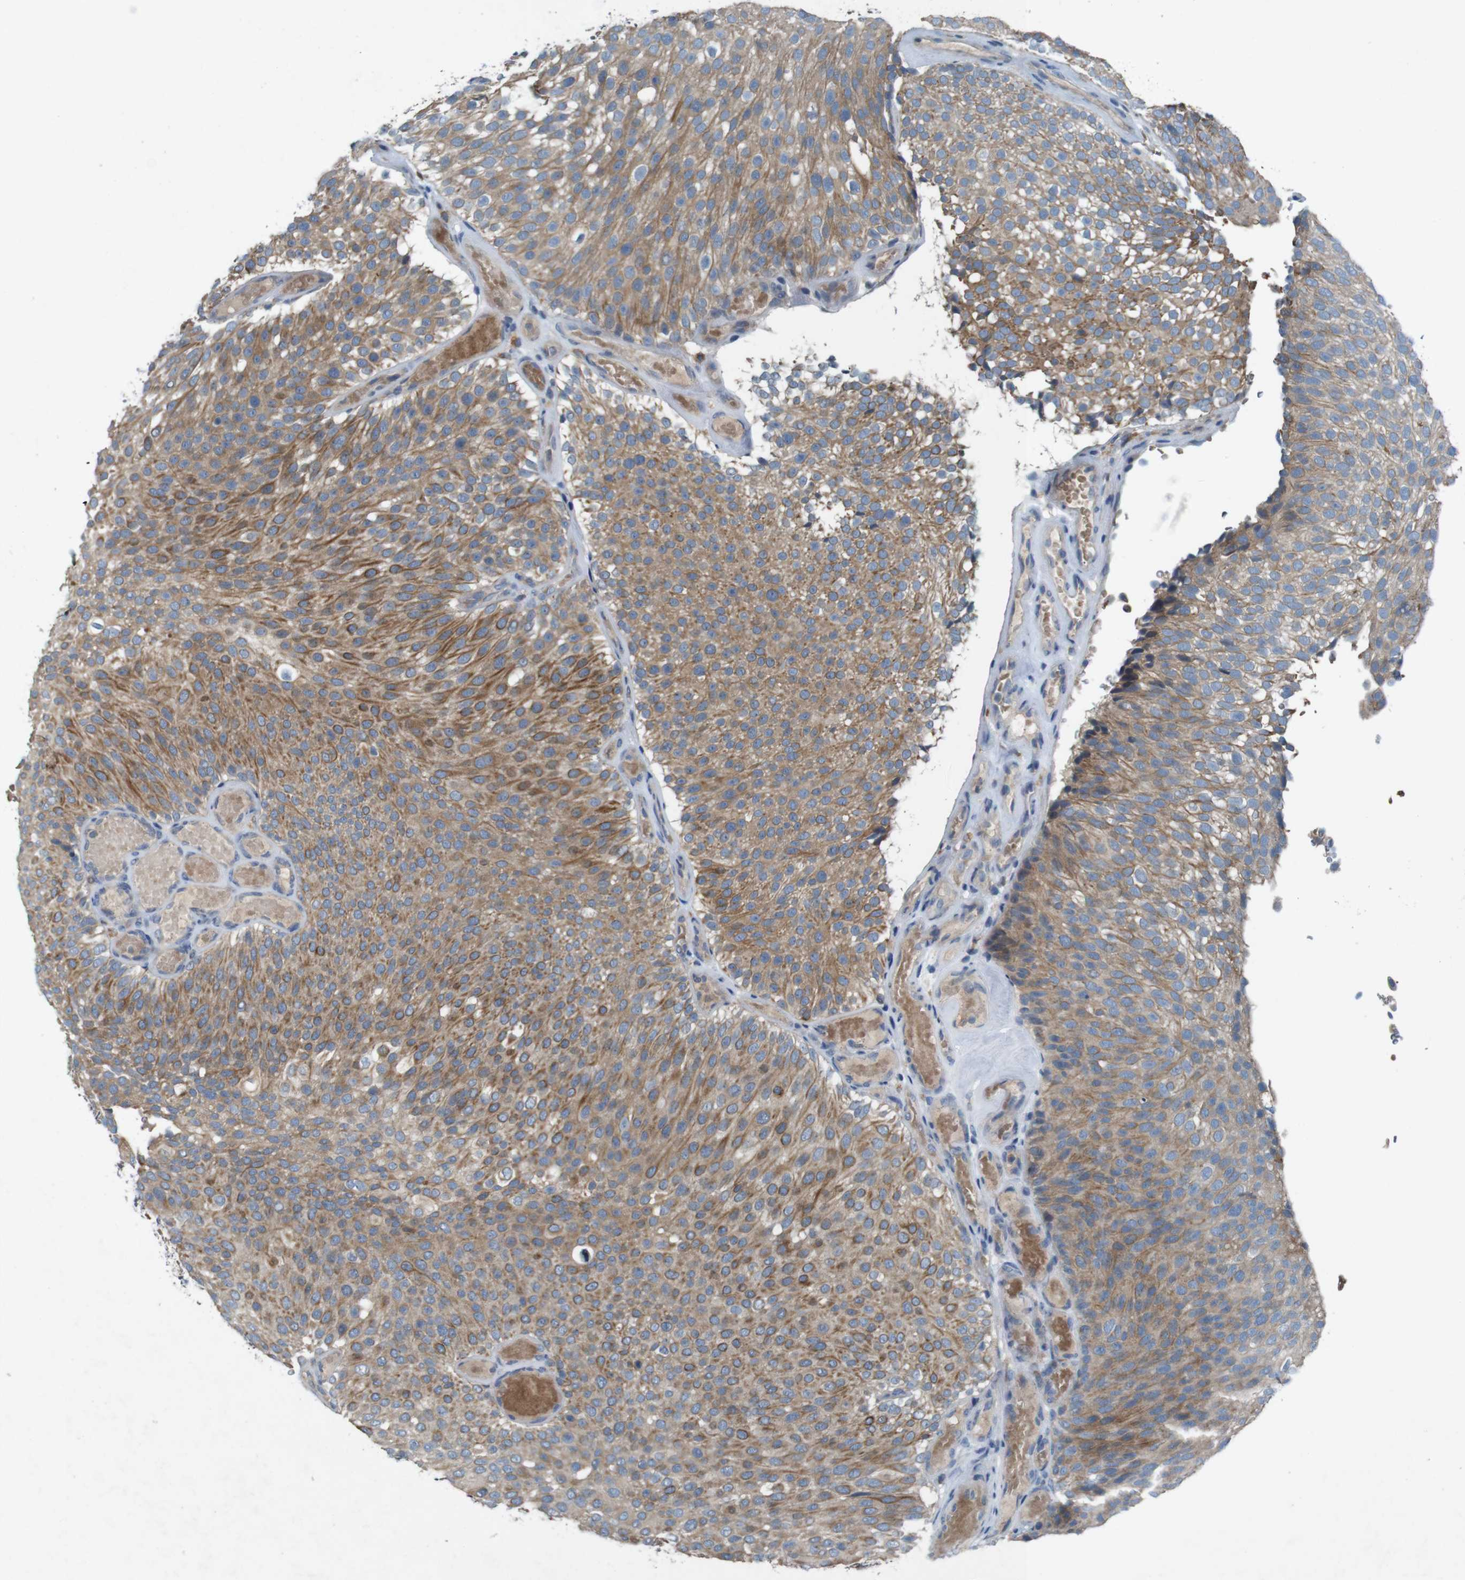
{"staining": {"intensity": "moderate", "quantity": ">75%", "location": "cytoplasmic/membranous"}, "tissue": "urothelial cancer", "cell_type": "Tumor cells", "image_type": "cancer", "snomed": [{"axis": "morphology", "description": "Urothelial carcinoma, Low grade"}, {"axis": "topography", "description": "Urinary bladder"}], "caption": "Immunohistochemistry (DAB (3,3'-diaminobenzidine)) staining of urothelial cancer exhibits moderate cytoplasmic/membranous protein staining in approximately >75% of tumor cells. The protein of interest is stained brown, and the nuclei are stained in blue (DAB (3,3'-diaminobenzidine) IHC with brightfield microscopy, high magnification).", "gene": "MOGAT3", "patient": {"sex": "male", "age": 78}}